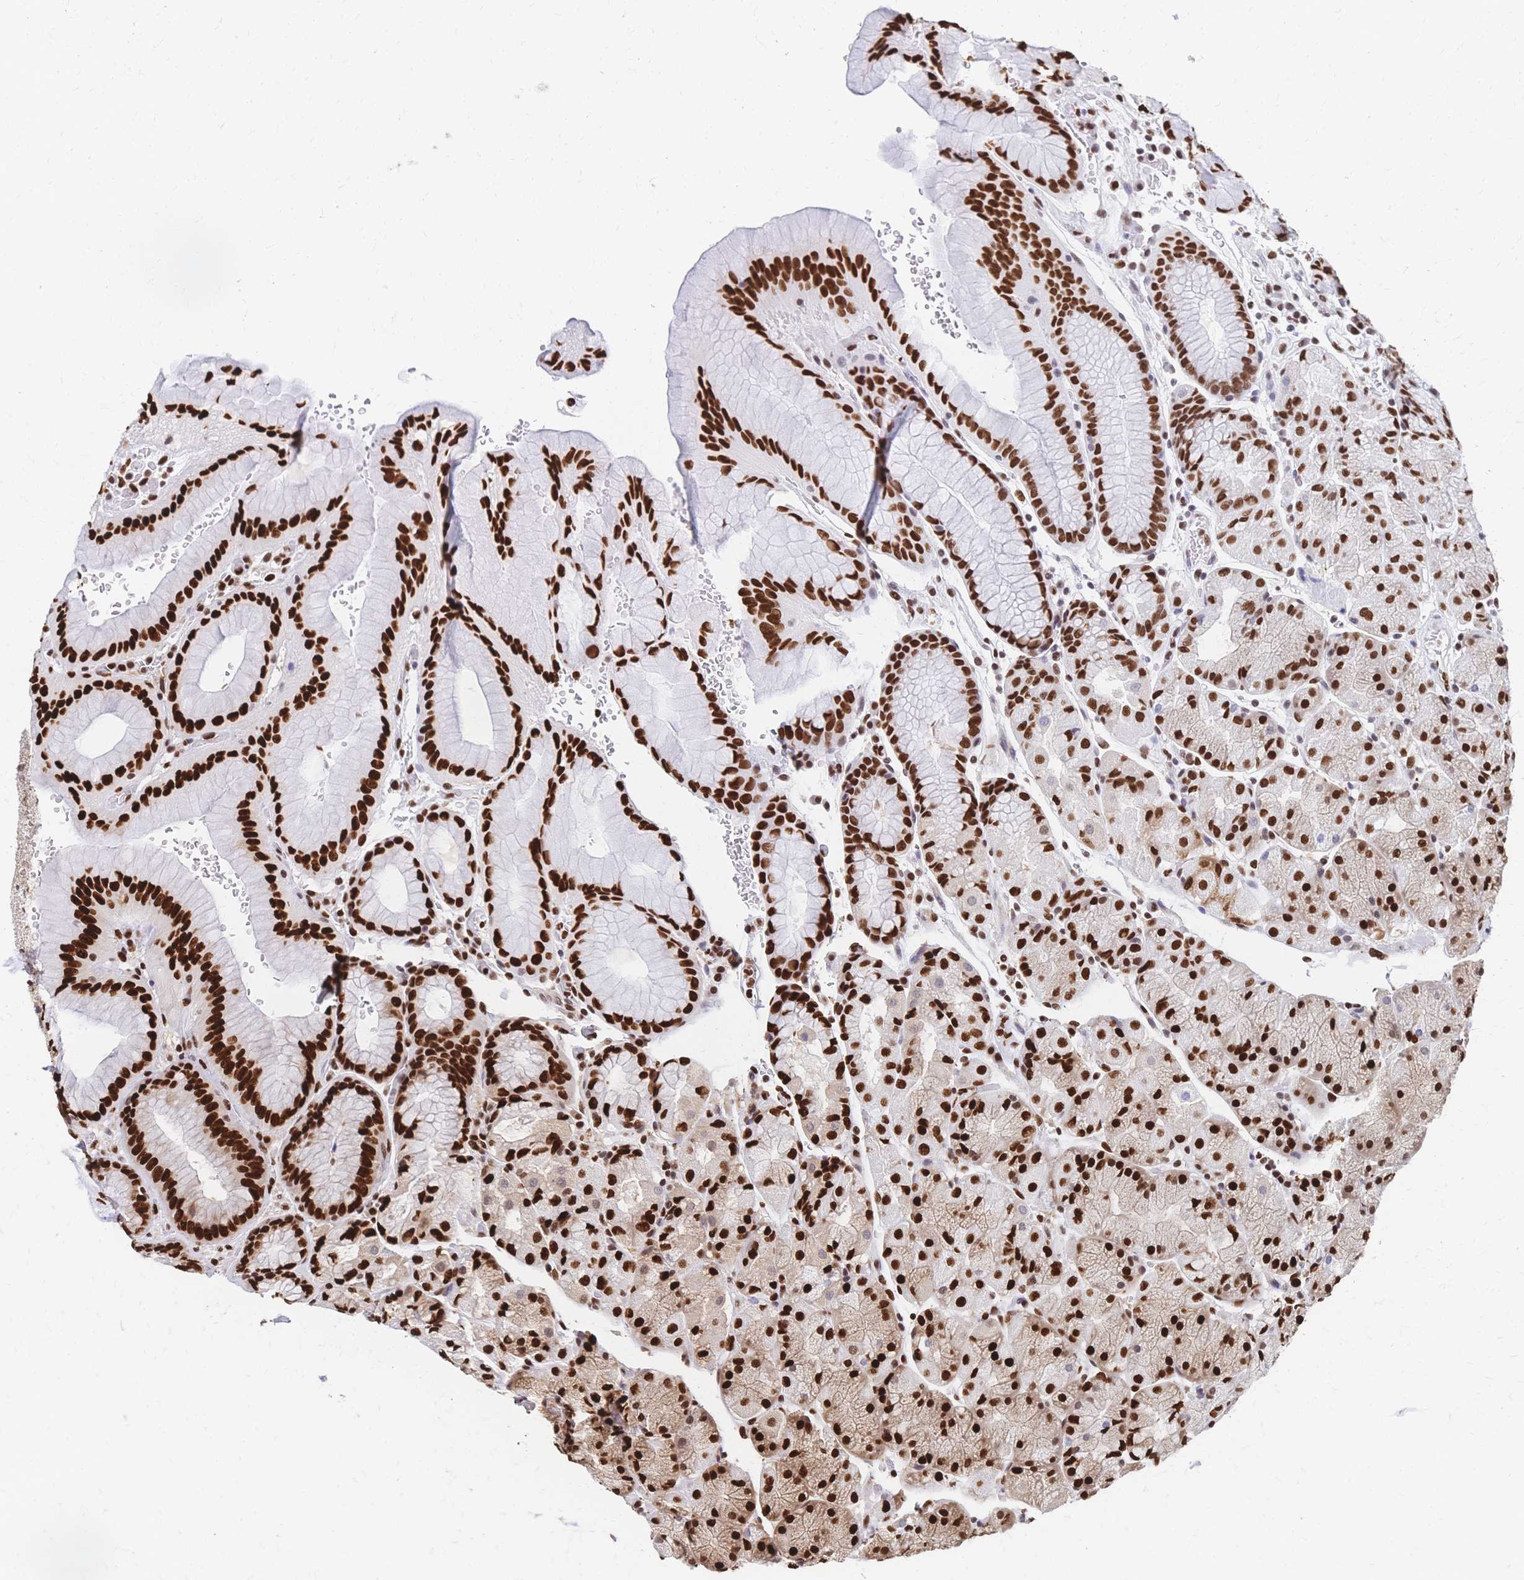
{"staining": {"intensity": "strong", "quantity": ">75%", "location": "nuclear"}, "tissue": "stomach", "cell_type": "Glandular cells", "image_type": "normal", "snomed": [{"axis": "morphology", "description": "Normal tissue, NOS"}, {"axis": "topography", "description": "Stomach, upper"}, {"axis": "topography", "description": "Stomach"}], "caption": "Glandular cells demonstrate strong nuclear positivity in approximately >75% of cells in unremarkable stomach.", "gene": "HDGF", "patient": {"sex": "male", "age": 76}}